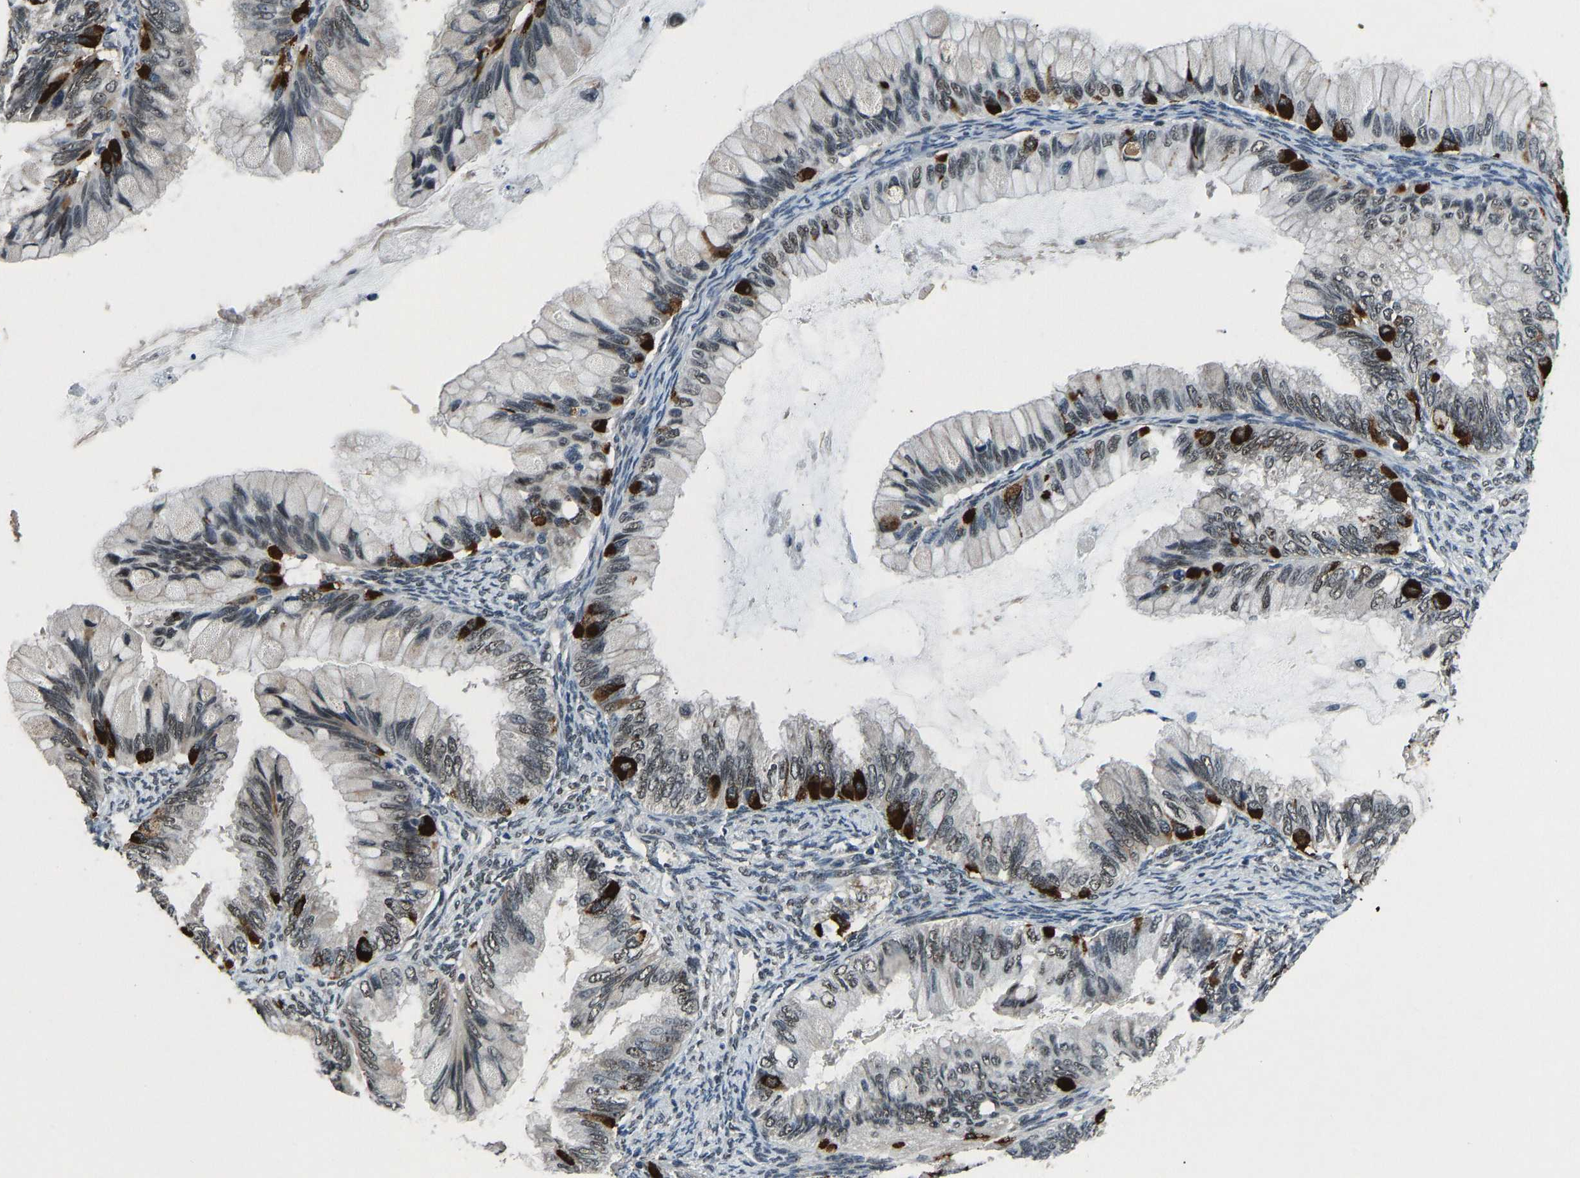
{"staining": {"intensity": "strong", "quantity": "<25%", "location": "cytoplasmic/membranous,nuclear"}, "tissue": "ovarian cancer", "cell_type": "Tumor cells", "image_type": "cancer", "snomed": [{"axis": "morphology", "description": "Cystadenocarcinoma, mucinous, NOS"}, {"axis": "topography", "description": "Ovary"}], "caption": "High-magnification brightfield microscopy of ovarian mucinous cystadenocarcinoma stained with DAB (brown) and counterstained with hematoxylin (blue). tumor cells exhibit strong cytoplasmic/membranous and nuclear expression is identified in about<25% of cells. (DAB (3,3'-diaminobenzidine) IHC, brown staining for protein, blue staining for nuclei).", "gene": "FOS", "patient": {"sex": "female", "age": 80}}